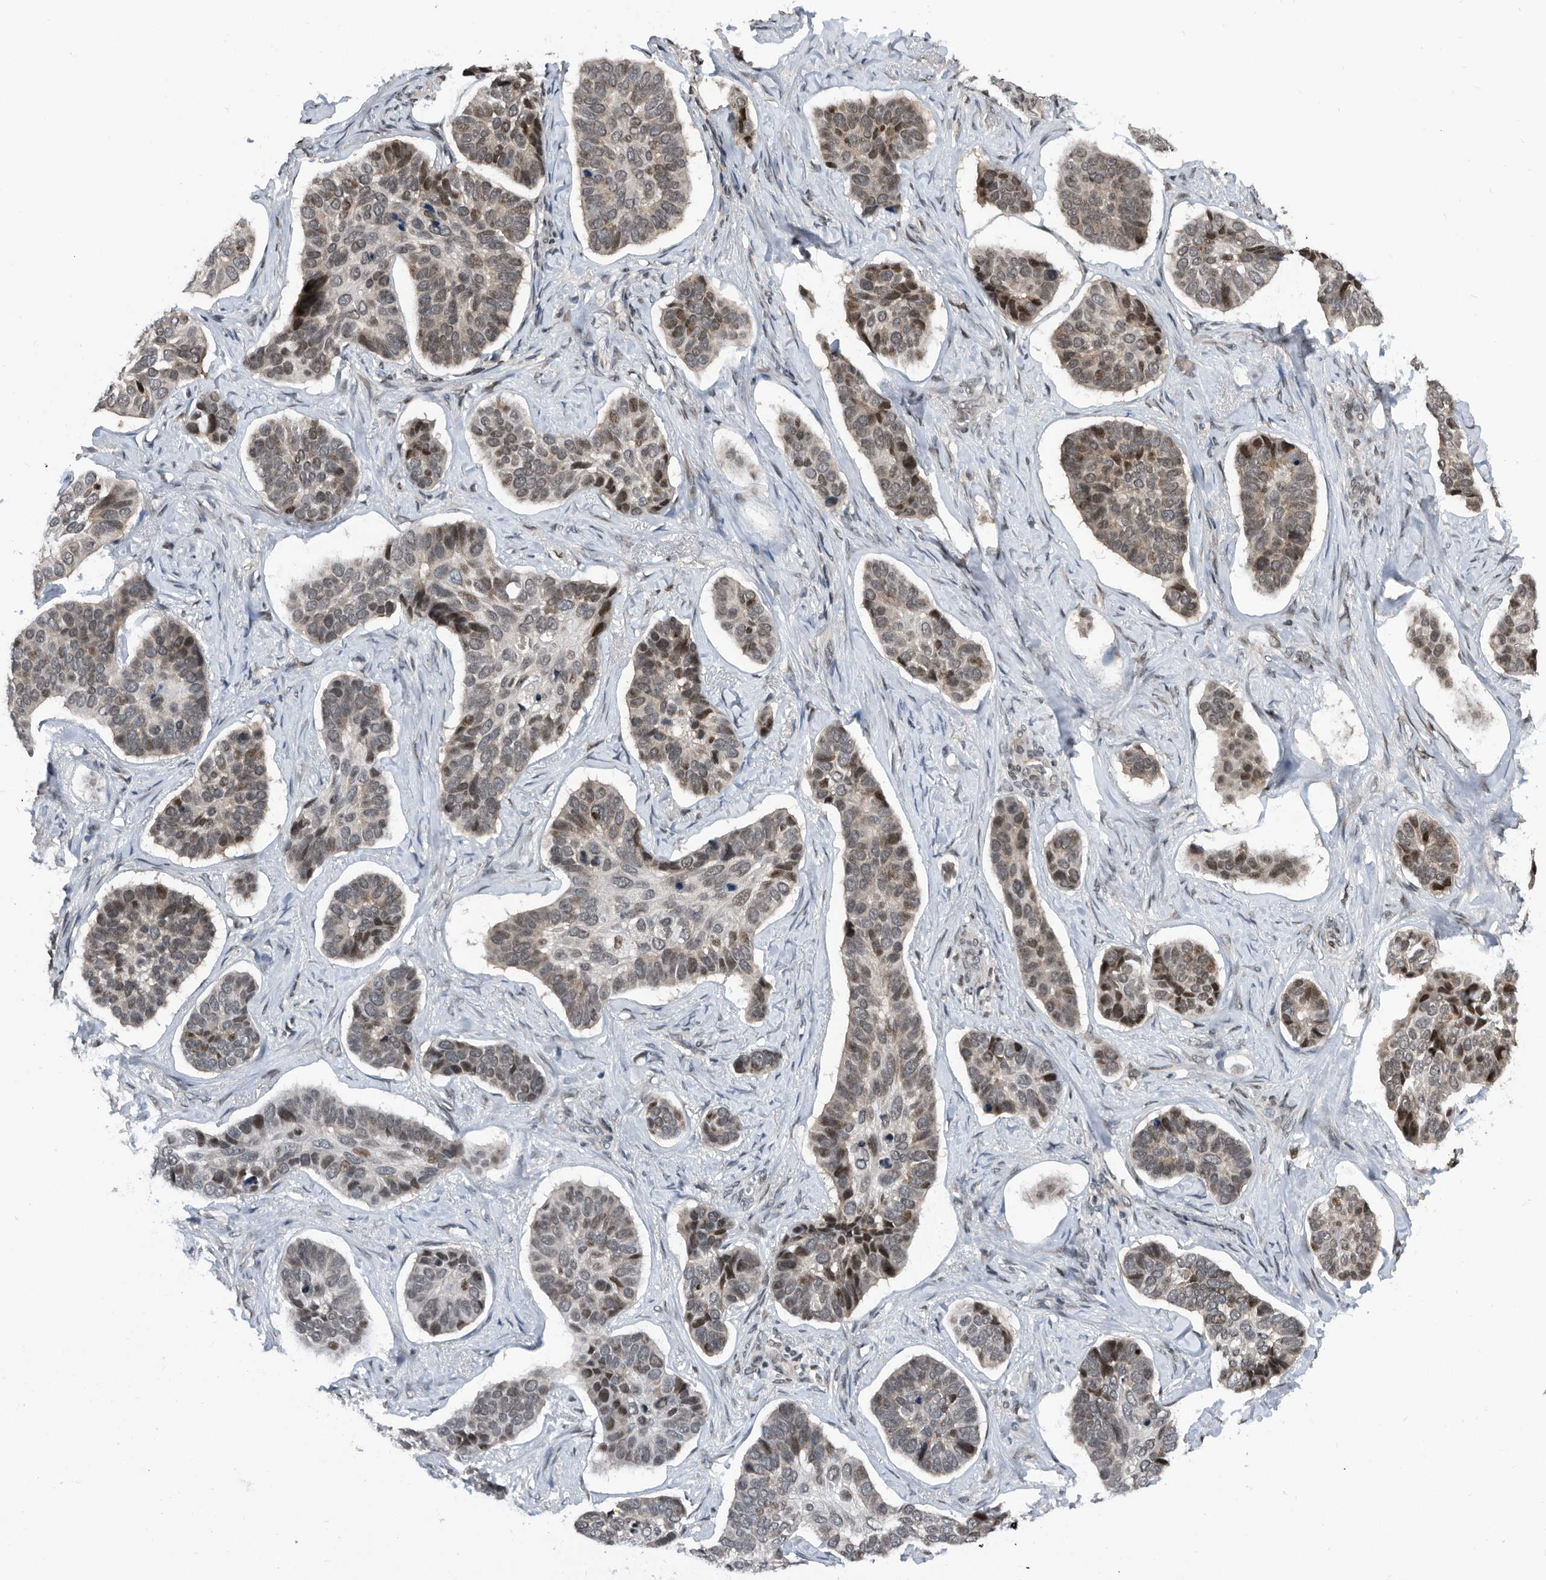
{"staining": {"intensity": "moderate", "quantity": "<25%", "location": "nuclear"}, "tissue": "skin cancer", "cell_type": "Tumor cells", "image_type": "cancer", "snomed": [{"axis": "morphology", "description": "Basal cell carcinoma"}, {"axis": "topography", "description": "Skin"}], "caption": "Moderate nuclear positivity for a protein is present in about <25% of tumor cells of basal cell carcinoma (skin) using immunohistochemistry.", "gene": "SNRNP48", "patient": {"sex": "male", "age": 62}}